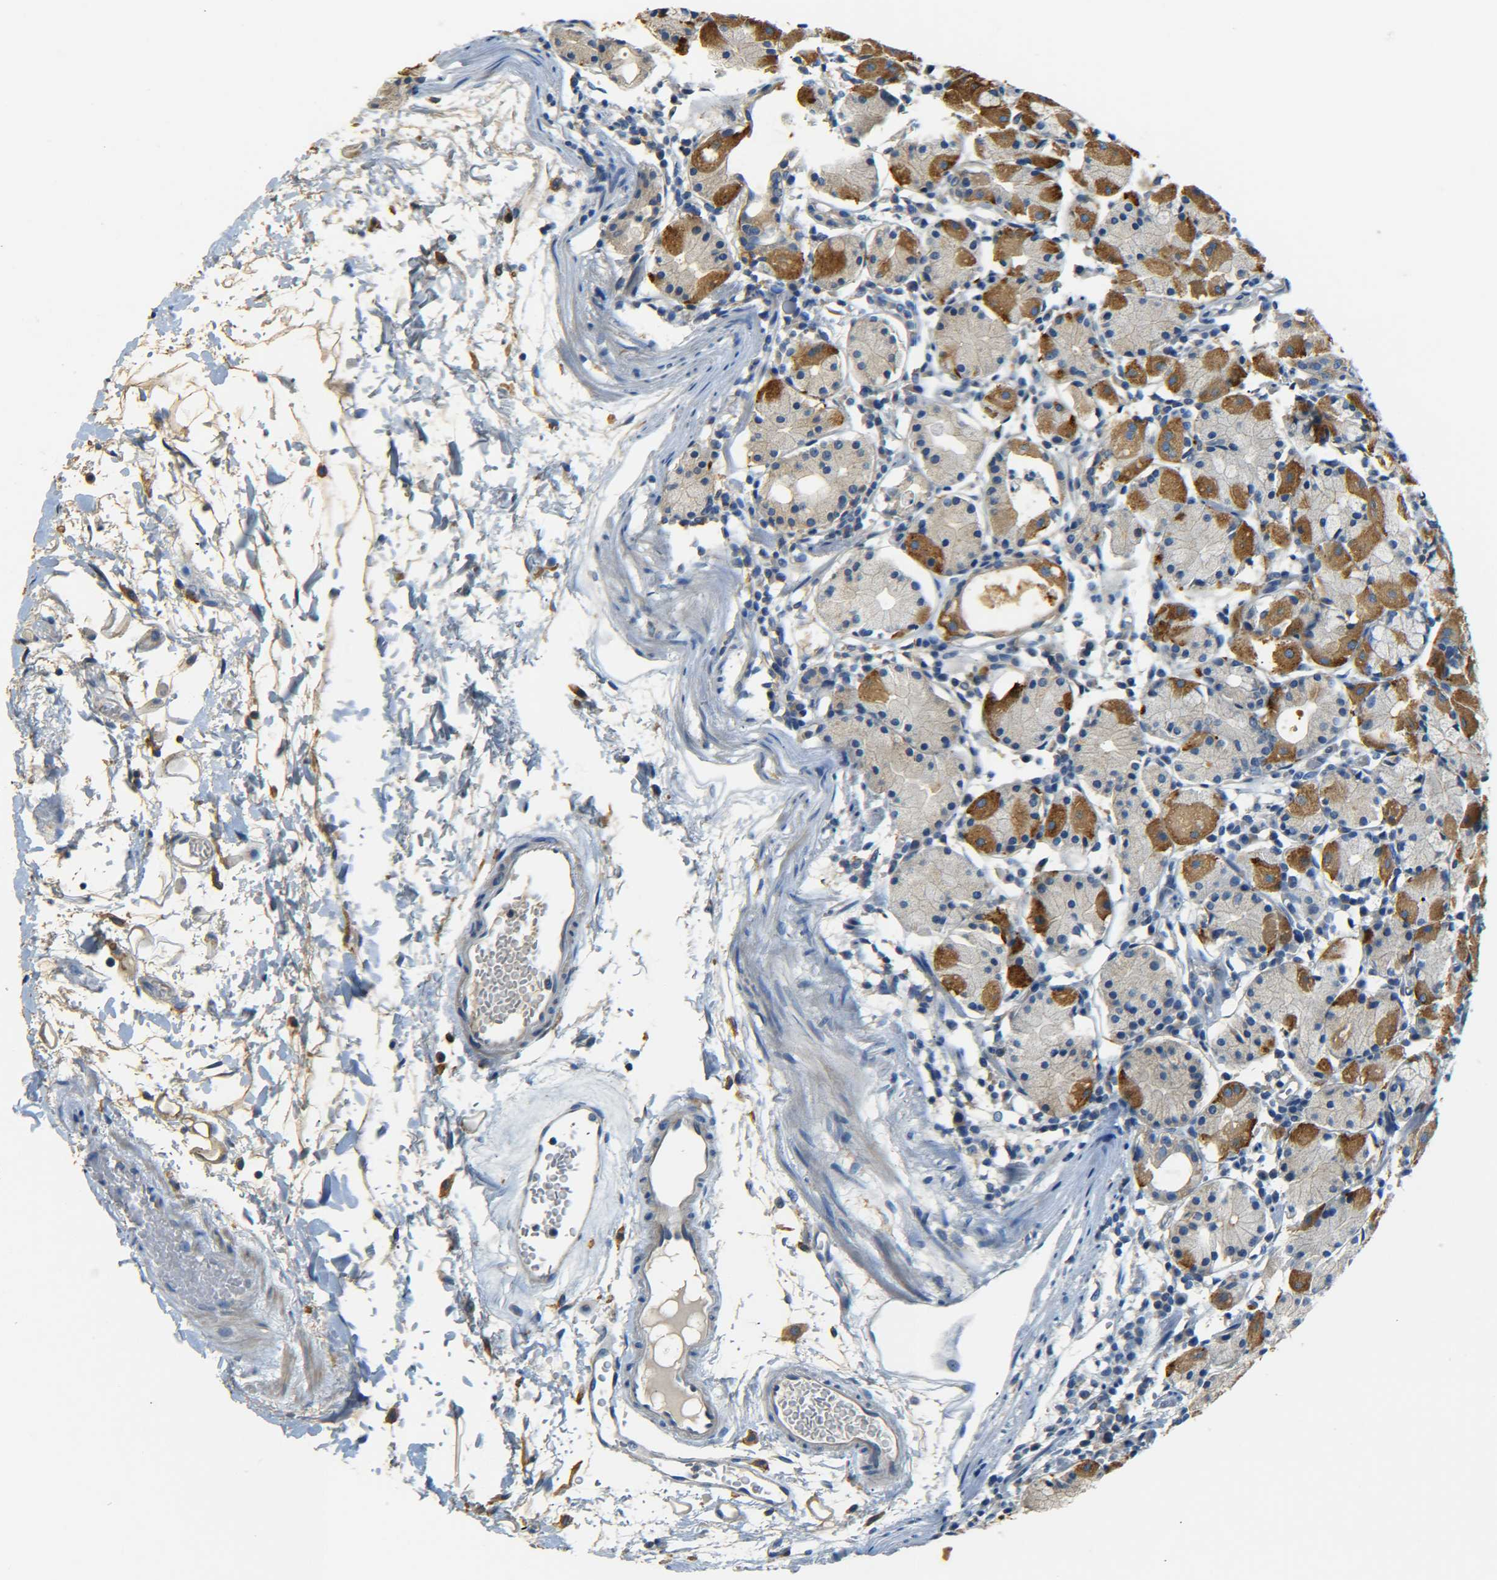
{"staining": {"intensity": "moderate", "quantity": "25%-75%", "location": "cytoplasmic/membranous"}, "tissue": "stomach", "cell_type": "Glandular cells", "image_type": "normal", "snomed": [{"axis": "morphology", "description": "Normal tissue, NOS"}, {"axis": "topography", "description": "Stomach"}, {"axis": "topography", "description": "Stomach, lower"}], "caption": "Protein staining by immunohistochemistry shows moderate cytoplasmic/membranous expression in about 25%-75% of glandular cells in normal stomach.", "gene": "LRCH3", "patient": {"sex": "female", "age": 75}}